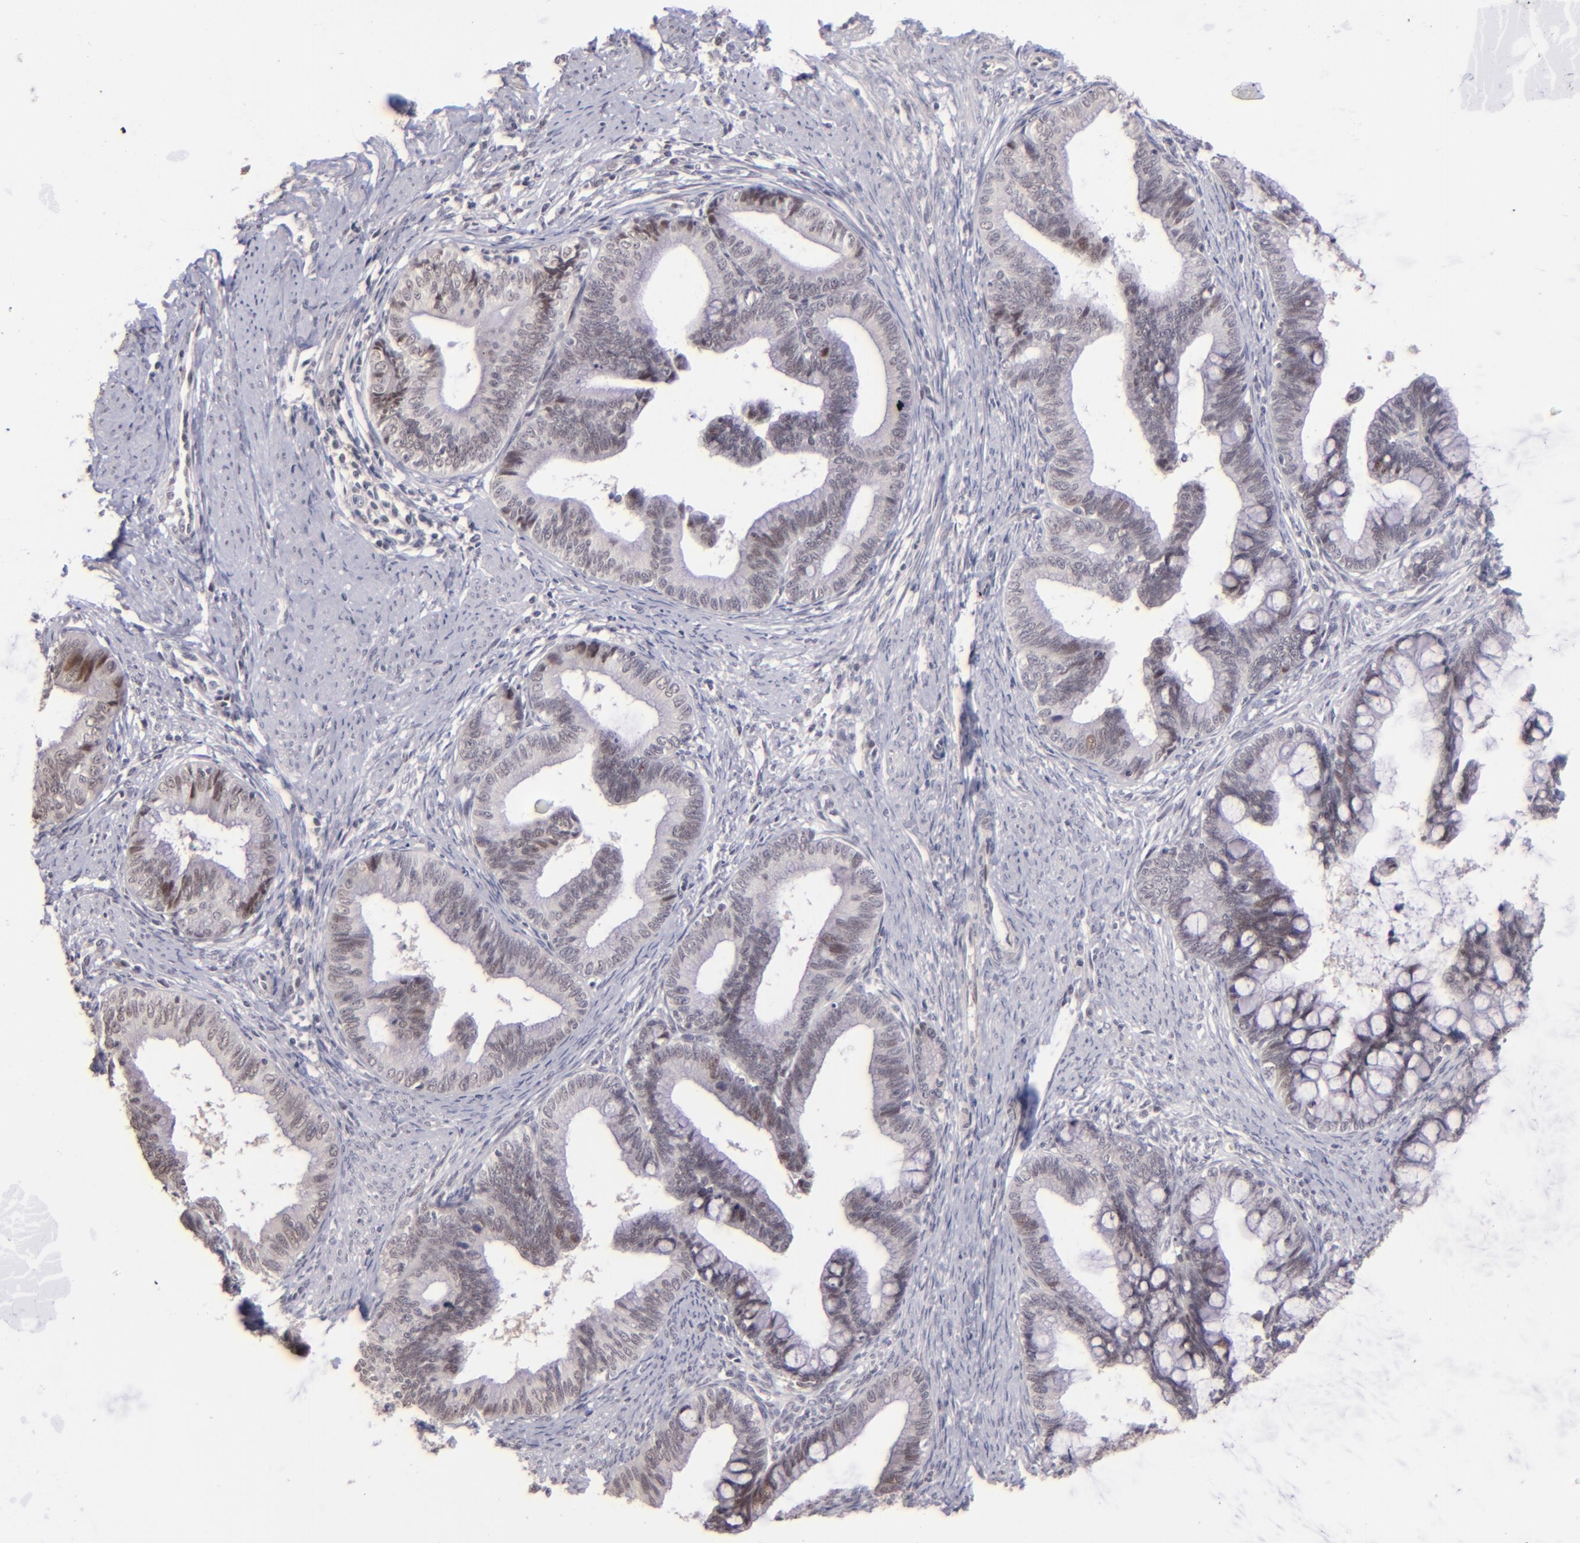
{"staining": {"intensity": "weak", "quantity": "<25%", "location": "nuclear"}, "tissue": "cervical cancer", "cell_type": "Tumor cells", "image_type": "cancer", "snomed": [{"axis": "morphology", "description": "Adenocarcinoma, NOS"}, {"axis": "topography", "description": "Cervix"}], "caption": "Tumor cells are negative for protein expression in human cervical cancer.", "gene": "RARB", "patient": {"sex": "female", "age": 36}}